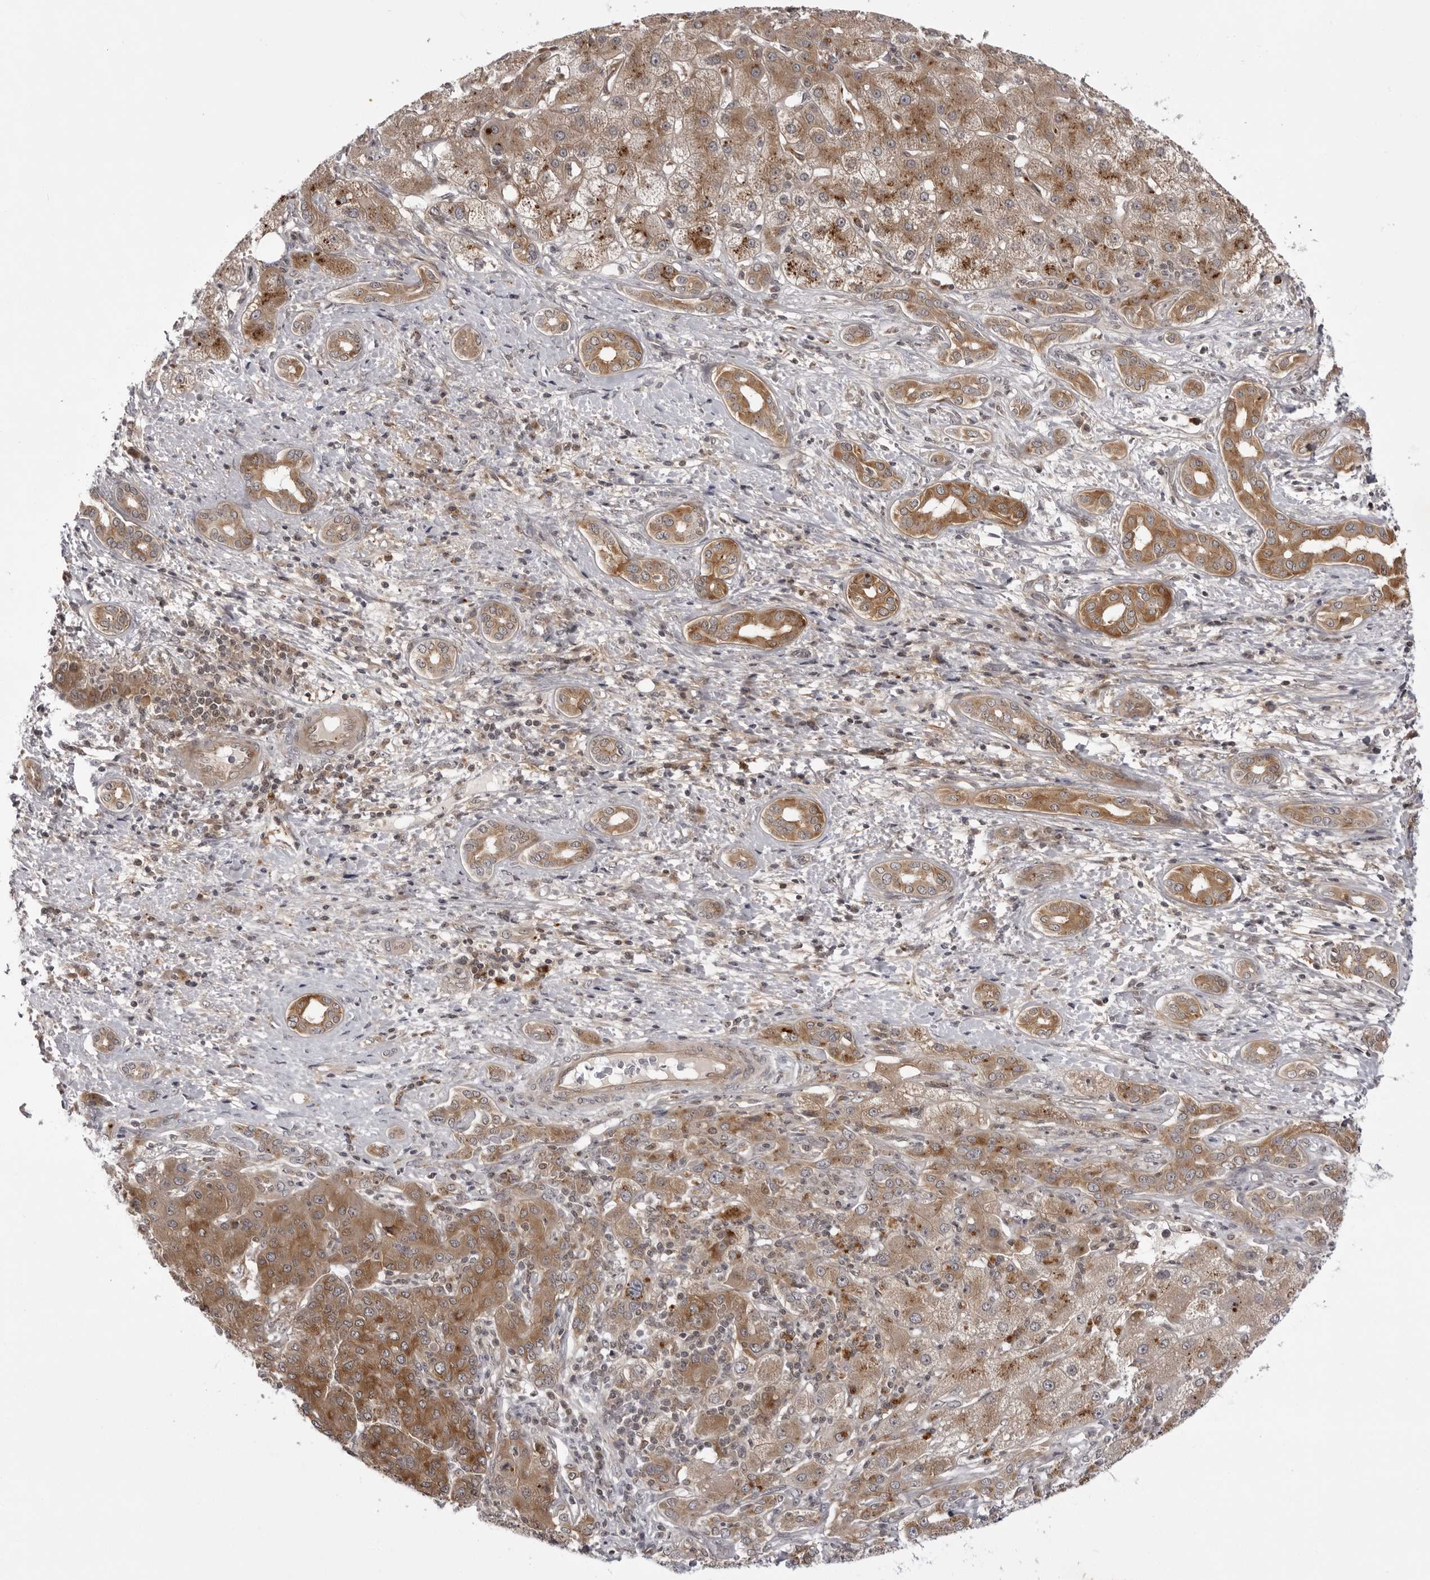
{"staining": {"intensity": "moderate", "quantity": ">75%", "location": "cytoplasmic/membranous"}, "tissue": "liver cancer", "cell_type": "Tumor cells", "image_type": "cancer", "snomed": [{"axis": "morphology", "description": "Carcinoma, Hepatocellular, NOS"}, {"axis": "topography", "description": "Liver"}], "caption": "There is medium levels of moderate cytoplasmic/membranous positivity in tumor cells of liver cancer (hepatocellular carcinoma), as demonstrated by immunohistochemical staining (brown color).", "gene": "USP43", "patient": {"sex": "male", "age": 65}}